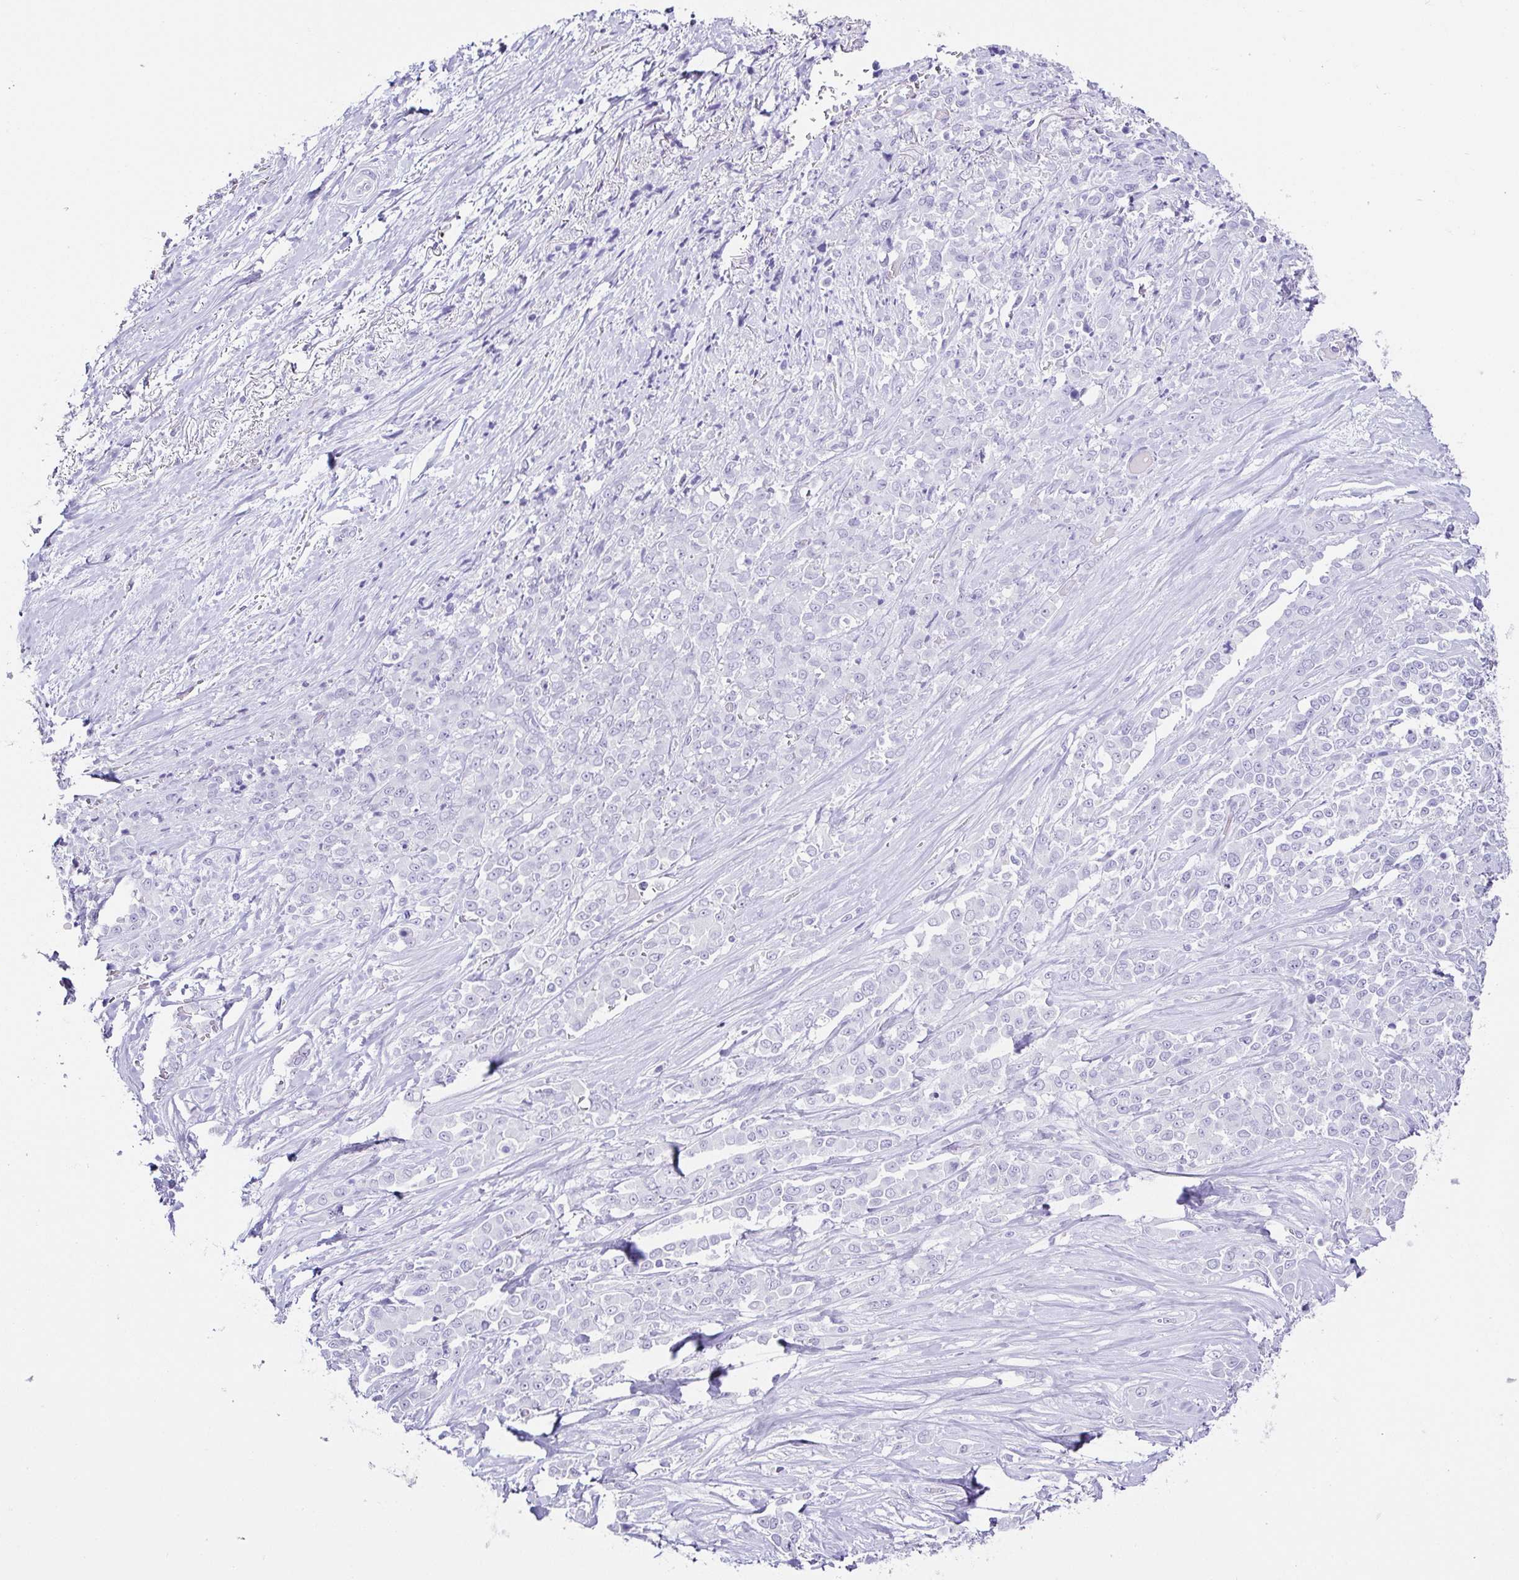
{"staining": {"intensity": "negative", "quantity": "none", "location": "none"}, "tissue": "stomach cancer", "cell_type": "Tumor cells", "image_type": "cancer", "snomed": [{"axis": "morphology", "description": "Adenocarcinoma, NOS"}, {"axis": "topography", "description": "Stomach"}], "caption": "Photomicrograph shows no protein positivity in tumor cells of adenocarcinoma (stomach) tissue.", "gene": "ESX1", "patient": {"sex": "female", "age": 76}}